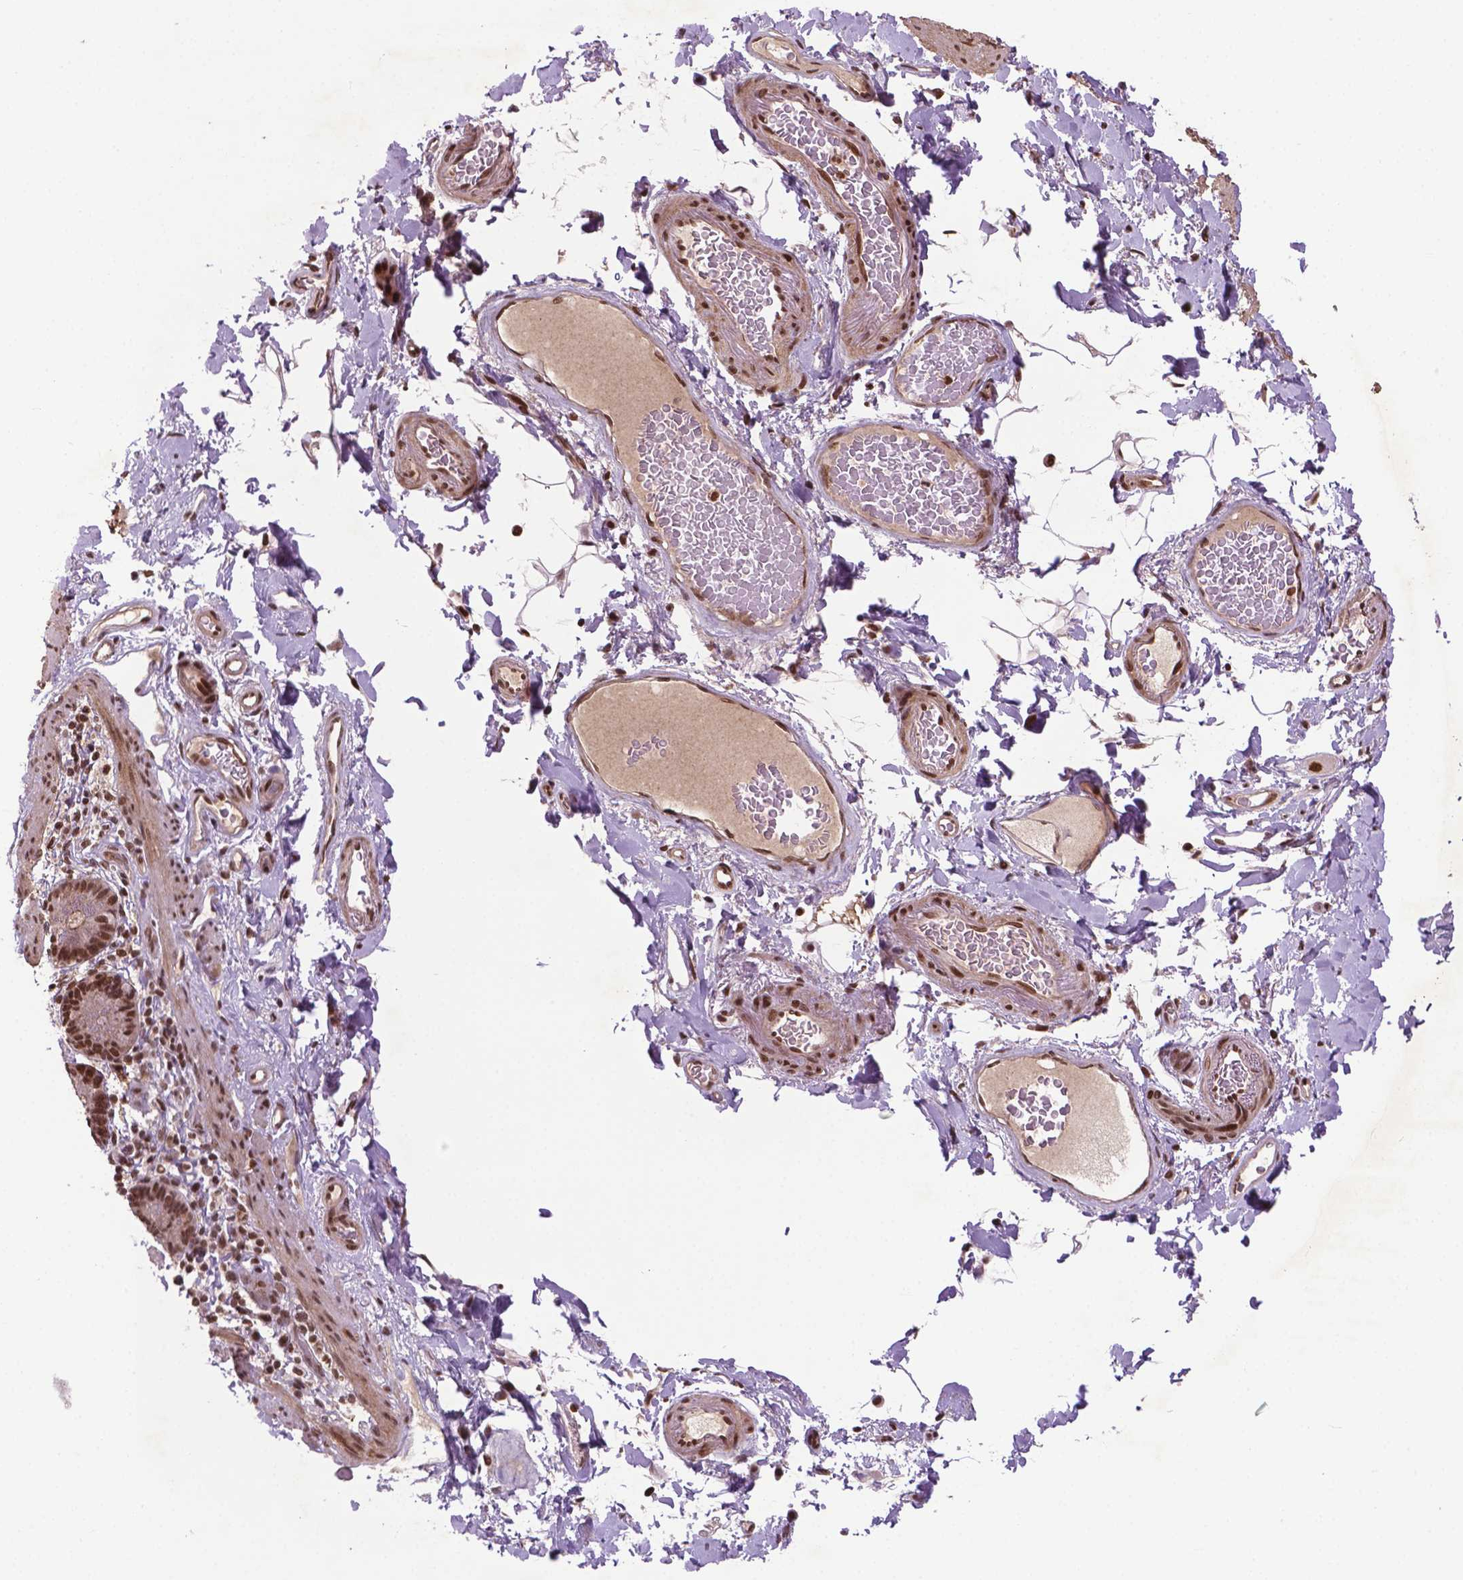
{"staining": {"intensity": "strong", "quantity": "25%-75%", "location": "nuclear"}, "tissue": "smooth muscle", "cell_type": "Smooth muscle cells", "image_type": "normal", "snomed": [{"axis": "morphology", "description": "Normal tissue, NOS"}, {"axis": "topography", "description": "Smooth muscle"}, {"axis": "topography", "description": "Colon"}], "caption": "Smooth muscle stained for a protein exhibits strong nuclear positivity in smooth muscle cells.", "gene": "SIRT6", "patient": {"sex": "male", "age": 73}}